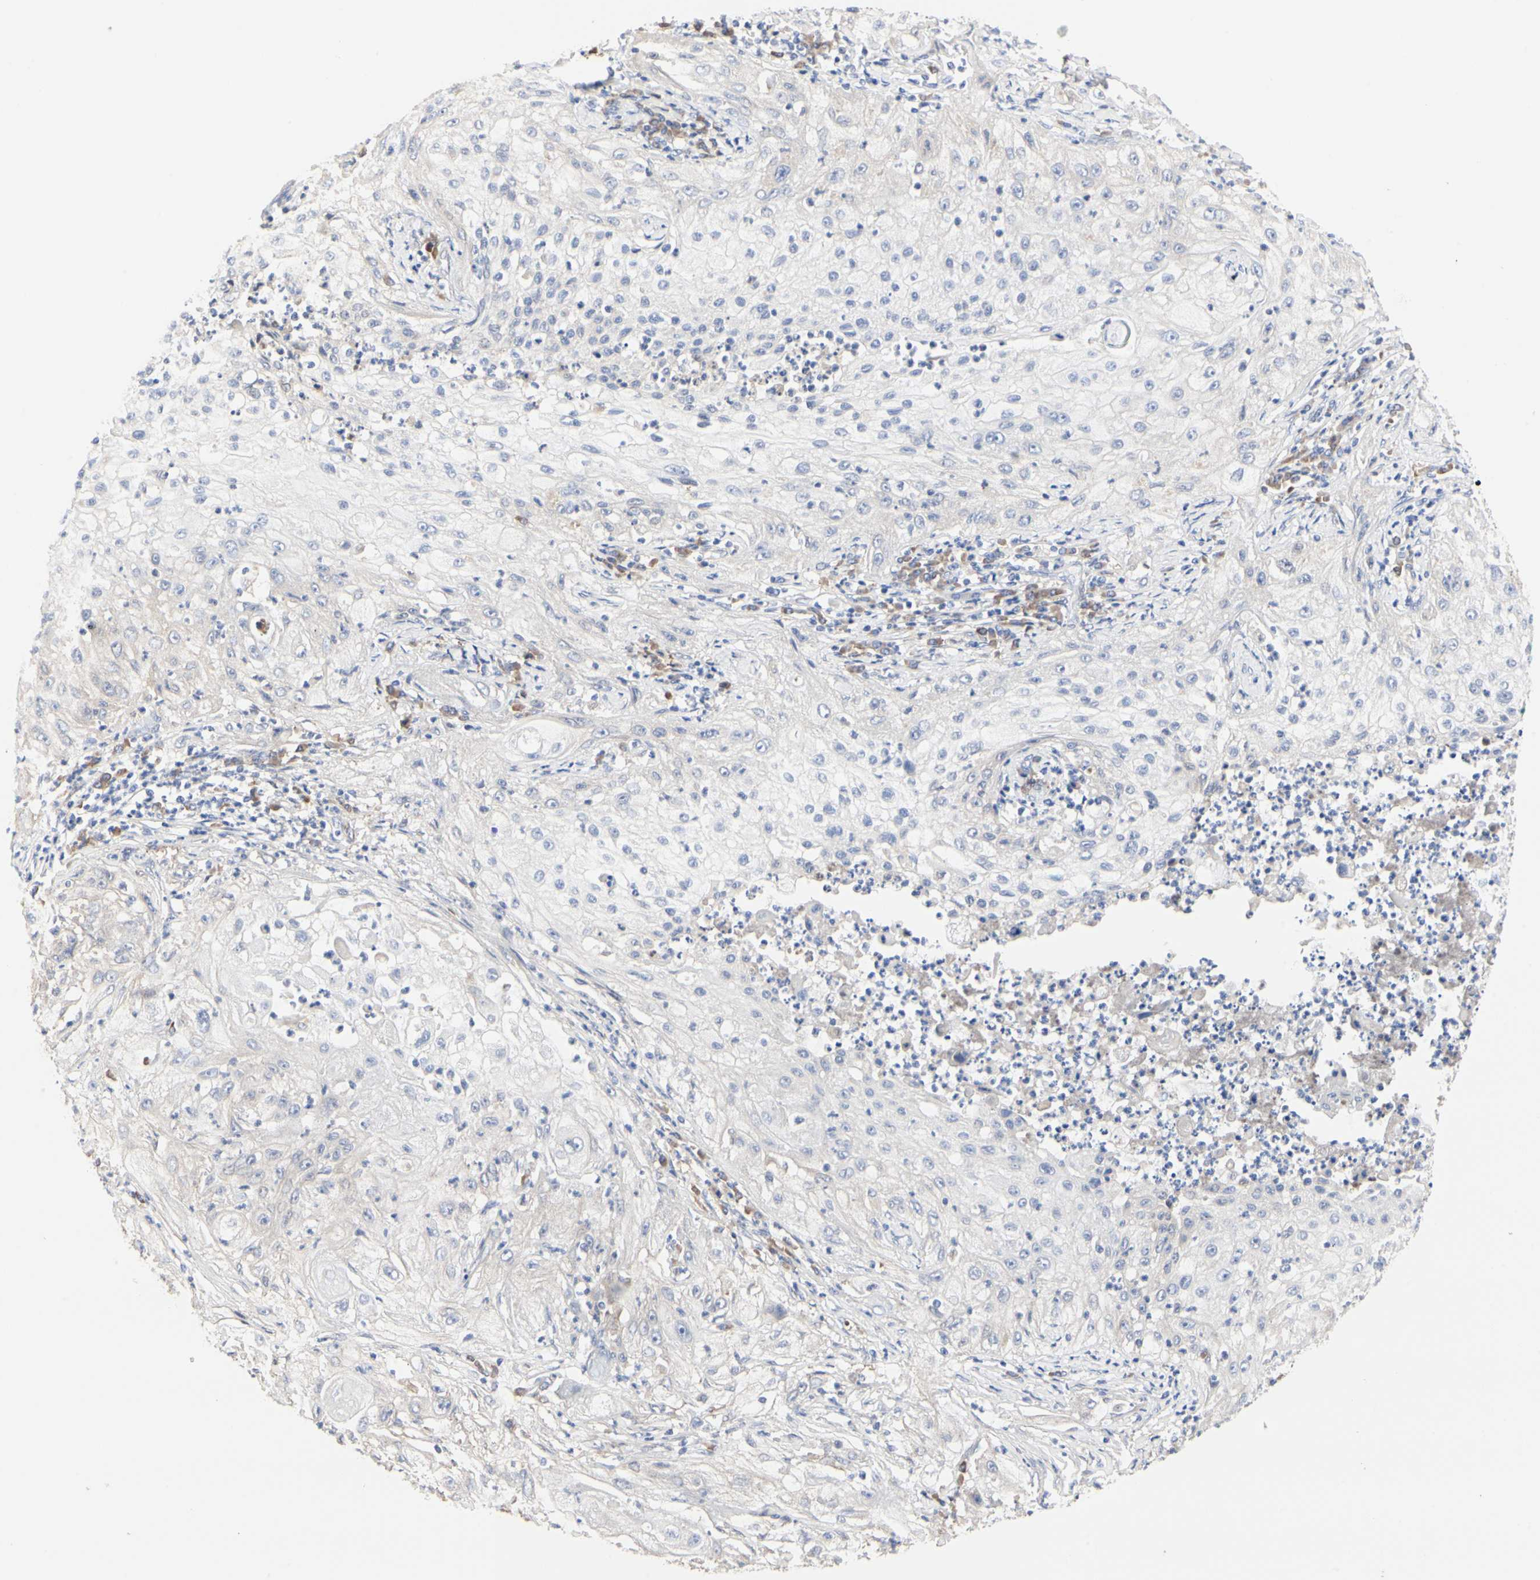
{"staining": {"intensity": "negative", "quantity": "none", "location": "none"}, "tissue": "lung cancer", "cell_type": "Tumor cells", "image_type": "cancer", "snomed": [{"axis": "morphology", "description": "Inflammation, NOS"}, {"axis": "morphology", "description": "Squamous cell carcinoma, NOS"}, {"axis": "topography", "description": "Lymph node"}, {"axis": "topography", "description": "Soft tissue"}, {"axis": "topography", "description": "Lung"}], "caption": "IHC histopathology image of human lung cancer stained for a protein (brown), which shows no positivity in tumor cells. (Immunohistochemistry (ihc), brightfield microscopy, high magnification).", "gene": "C3orf52", "patient": {"sex": "male", "age": 66}}